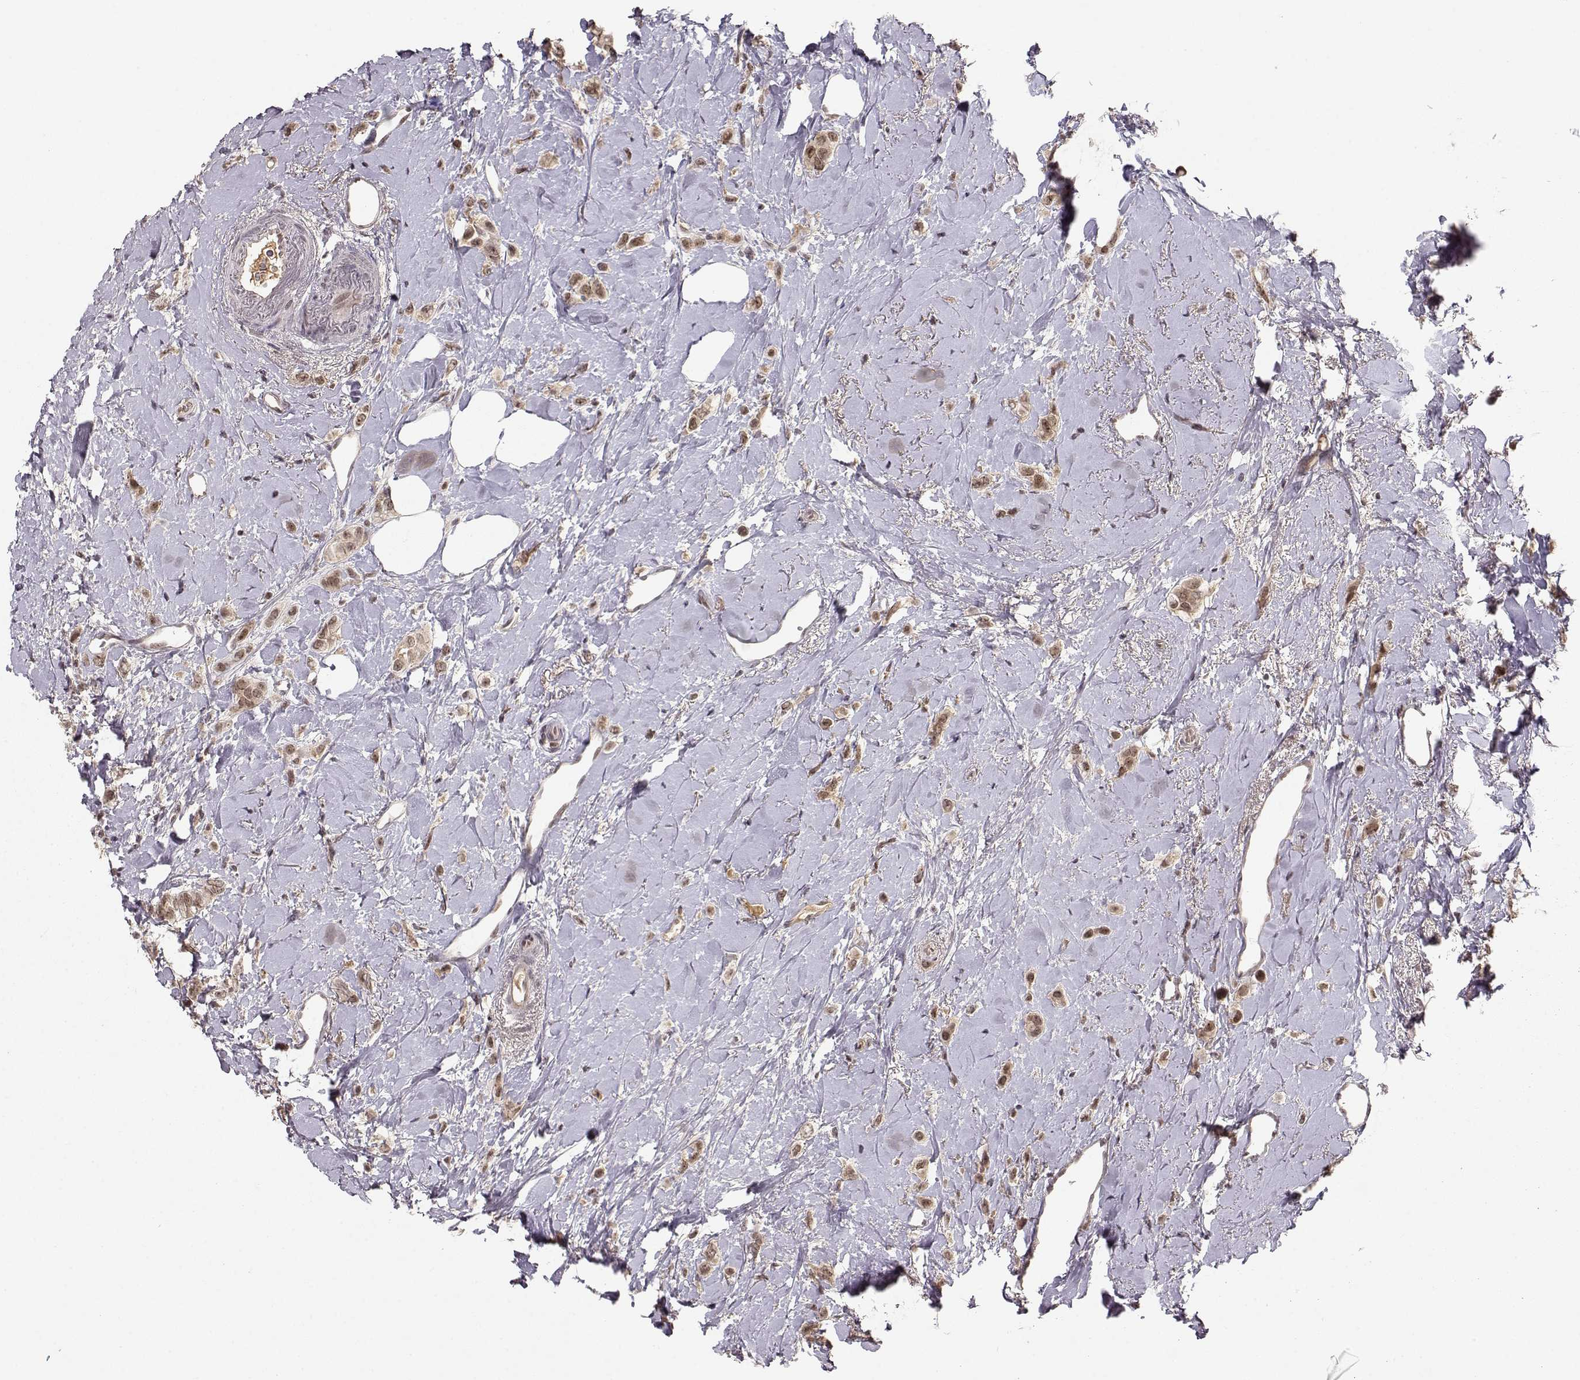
{"staining": {"intensity": "moderate", "quantity": "25%-75%", "location": "cytoplasmic/membranous,nuclear"}, "tissue": "breast cancer", "cell_type": "Tumor cells", "image_type": "cancer", "snomed": [{"axis": "morphology", "description": "Lobular carcinoma"}, {"axis": "topography", "description": "Breast"}], "caption": "Protein expression analysis of human breast cancer reveals moderate cytoplasmic/membranous and nuclear expression in about 25%-75% of tumor cells.", "gene": "CSNK2A1", "patient": {"sex": "female", "age": 66}}